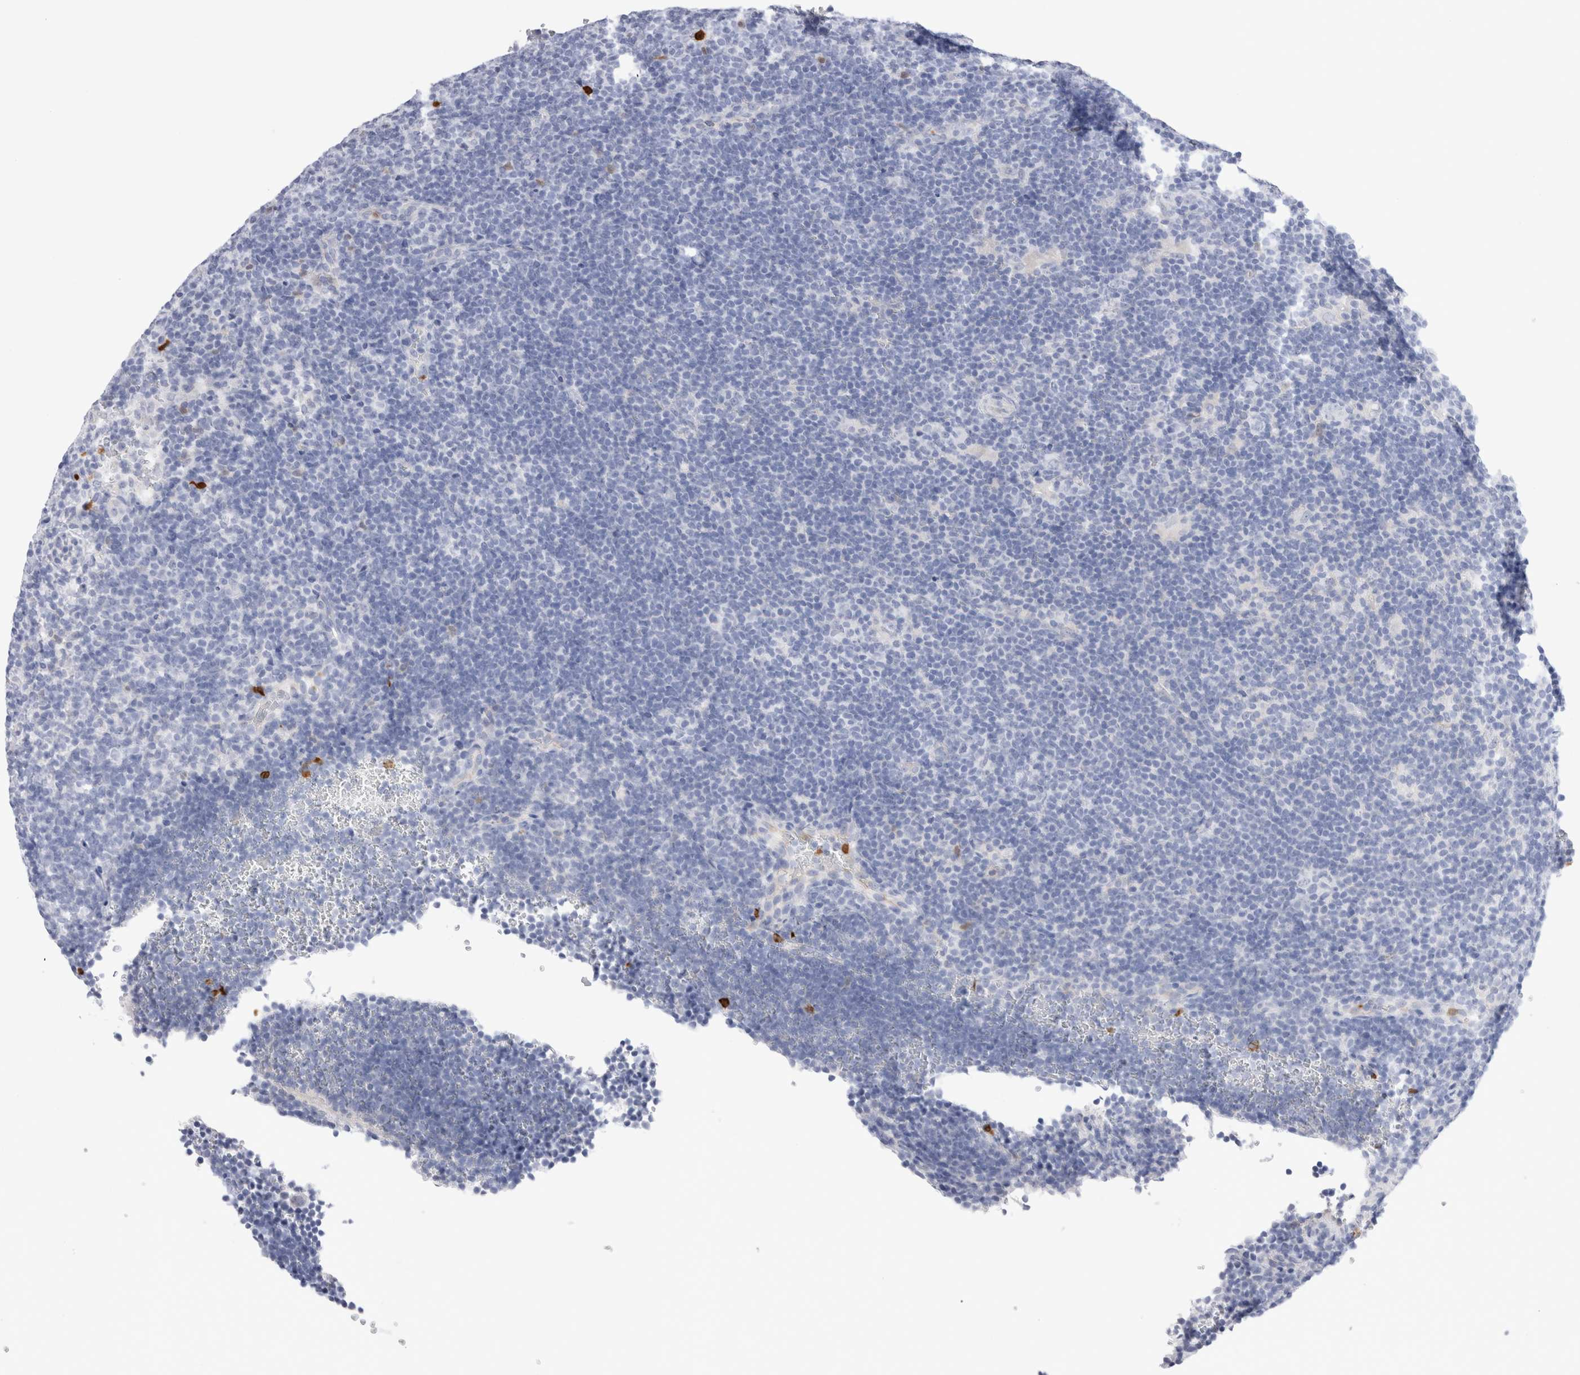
{"staining": {"intensity": "negative", "quantity": "none", "location": "none"}, "tissue": "lymphoma", "cell_type": "Tumor cells", "image_type": "cancer", "snomed": [{"axis": "morphology", "description": "Hodgkin's disease, NOS"}, {"axis": "topography", "description": "Lymph node"}], "caption": "Tumor cells are negative for brown protein staining in lymphoma. (Brightfield microscopy of DAB (3,3'-diaminobenzidine) immunohistochemistry (IHC) at high magnification).", "gene": "SLC10A5", "patient": {"sex": "female", "age": 57}}